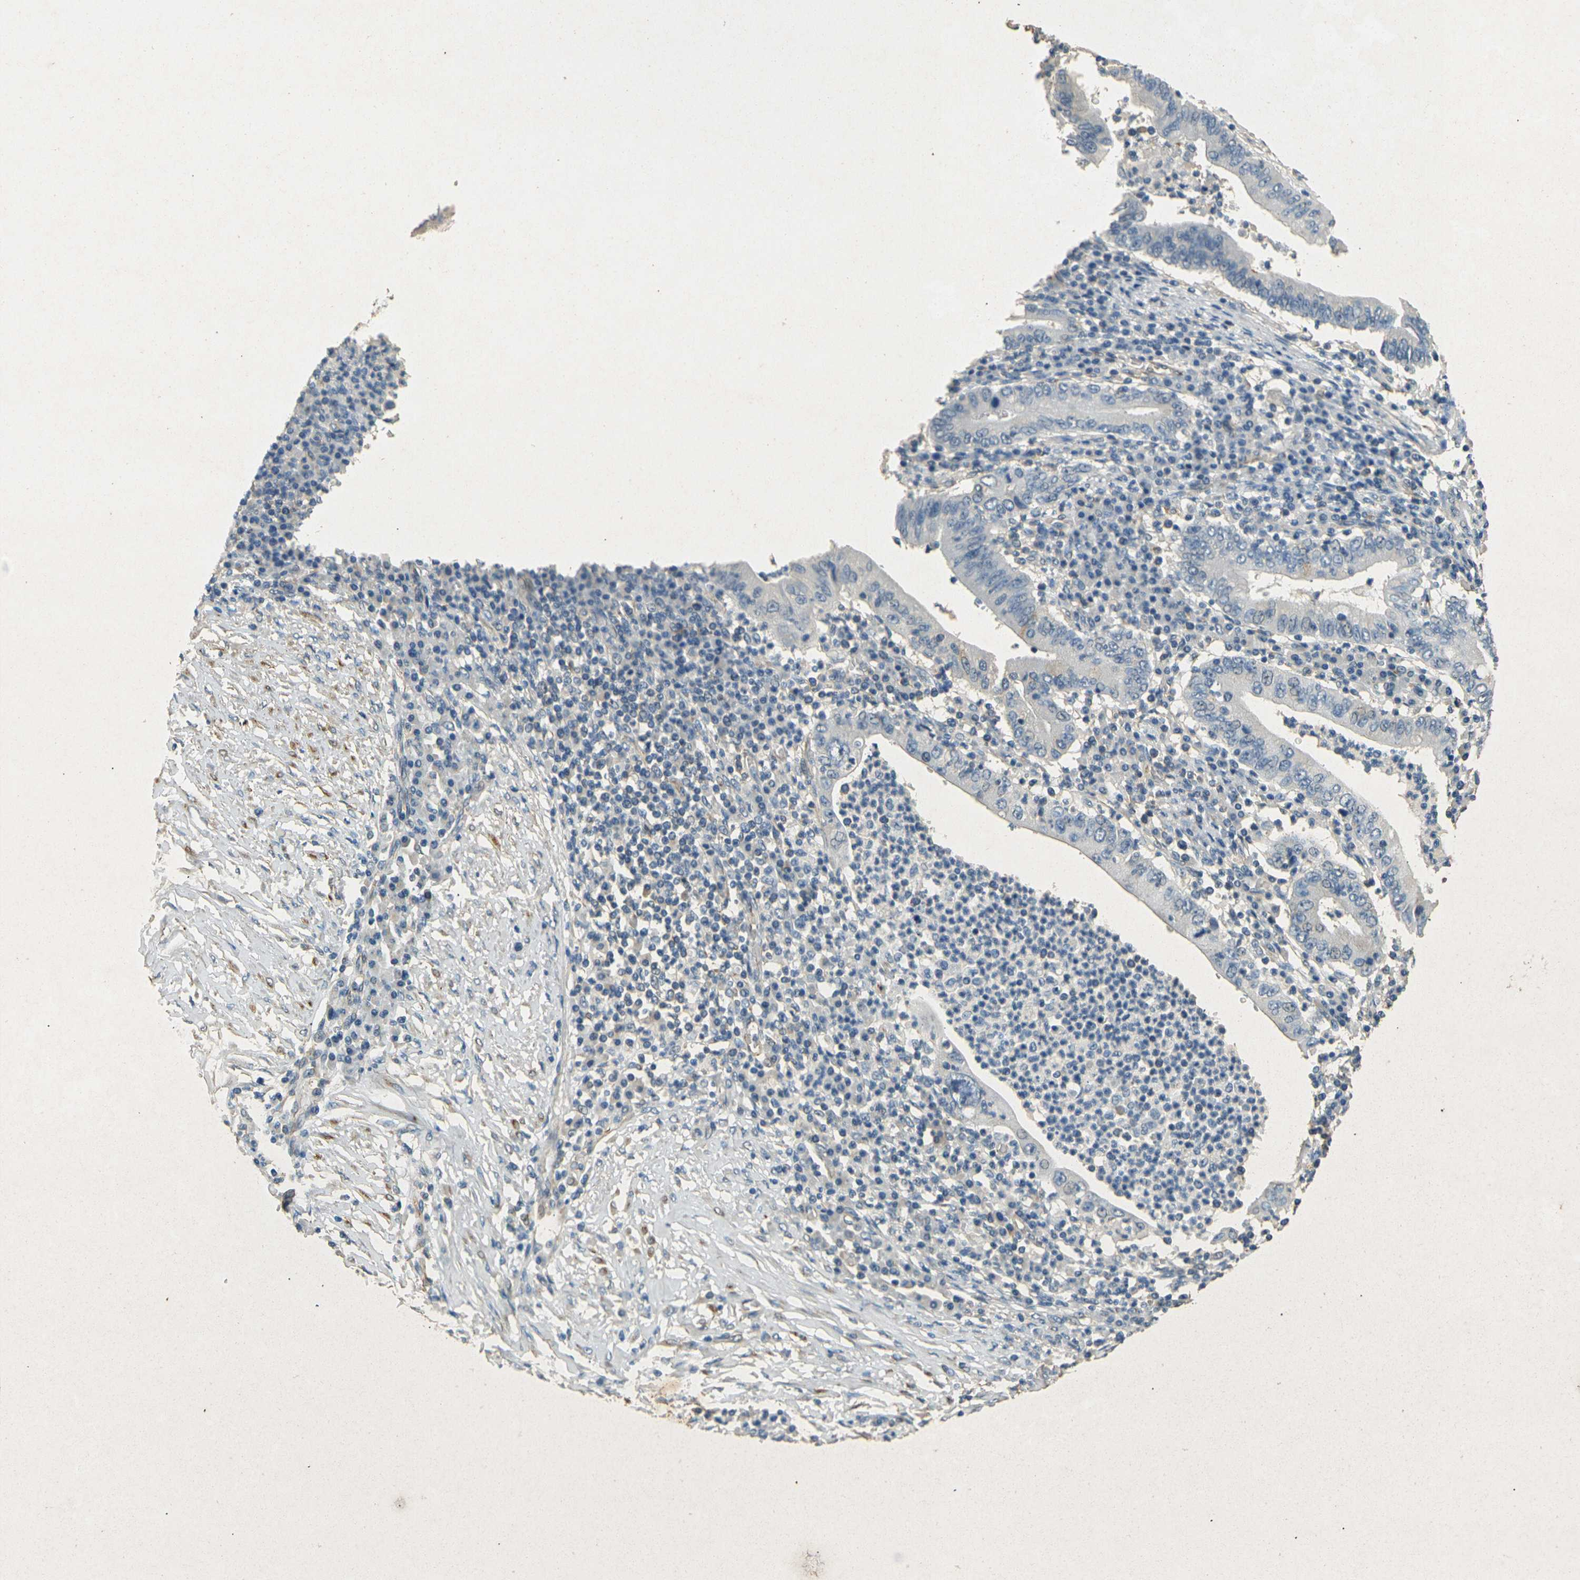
{"staining": {"intensity": "negative", "quantity": "none", "location": "none"}, "tissue": "stomach cancer", "cell_type": "Tumor cells", "image_type": "cancer", "snomed": [{"axis": "morphology", "description": "Normal tissue, NOS"}, {"axis": "morphology", "description": "Adenocarcinoma, NOS"}, {"axis": "topography", "description": "Esophagus"}, {"axis": "topography", "description": "Stomach, upper"}, {"axis": "topography", "description": "Peripheral nerve tissue"}], "caption": "Tumor cells show no significant protein expression in stomach adenocarcinoma.", "gene": "SORT1", "patient": {"sex": "male", "age": 62}}